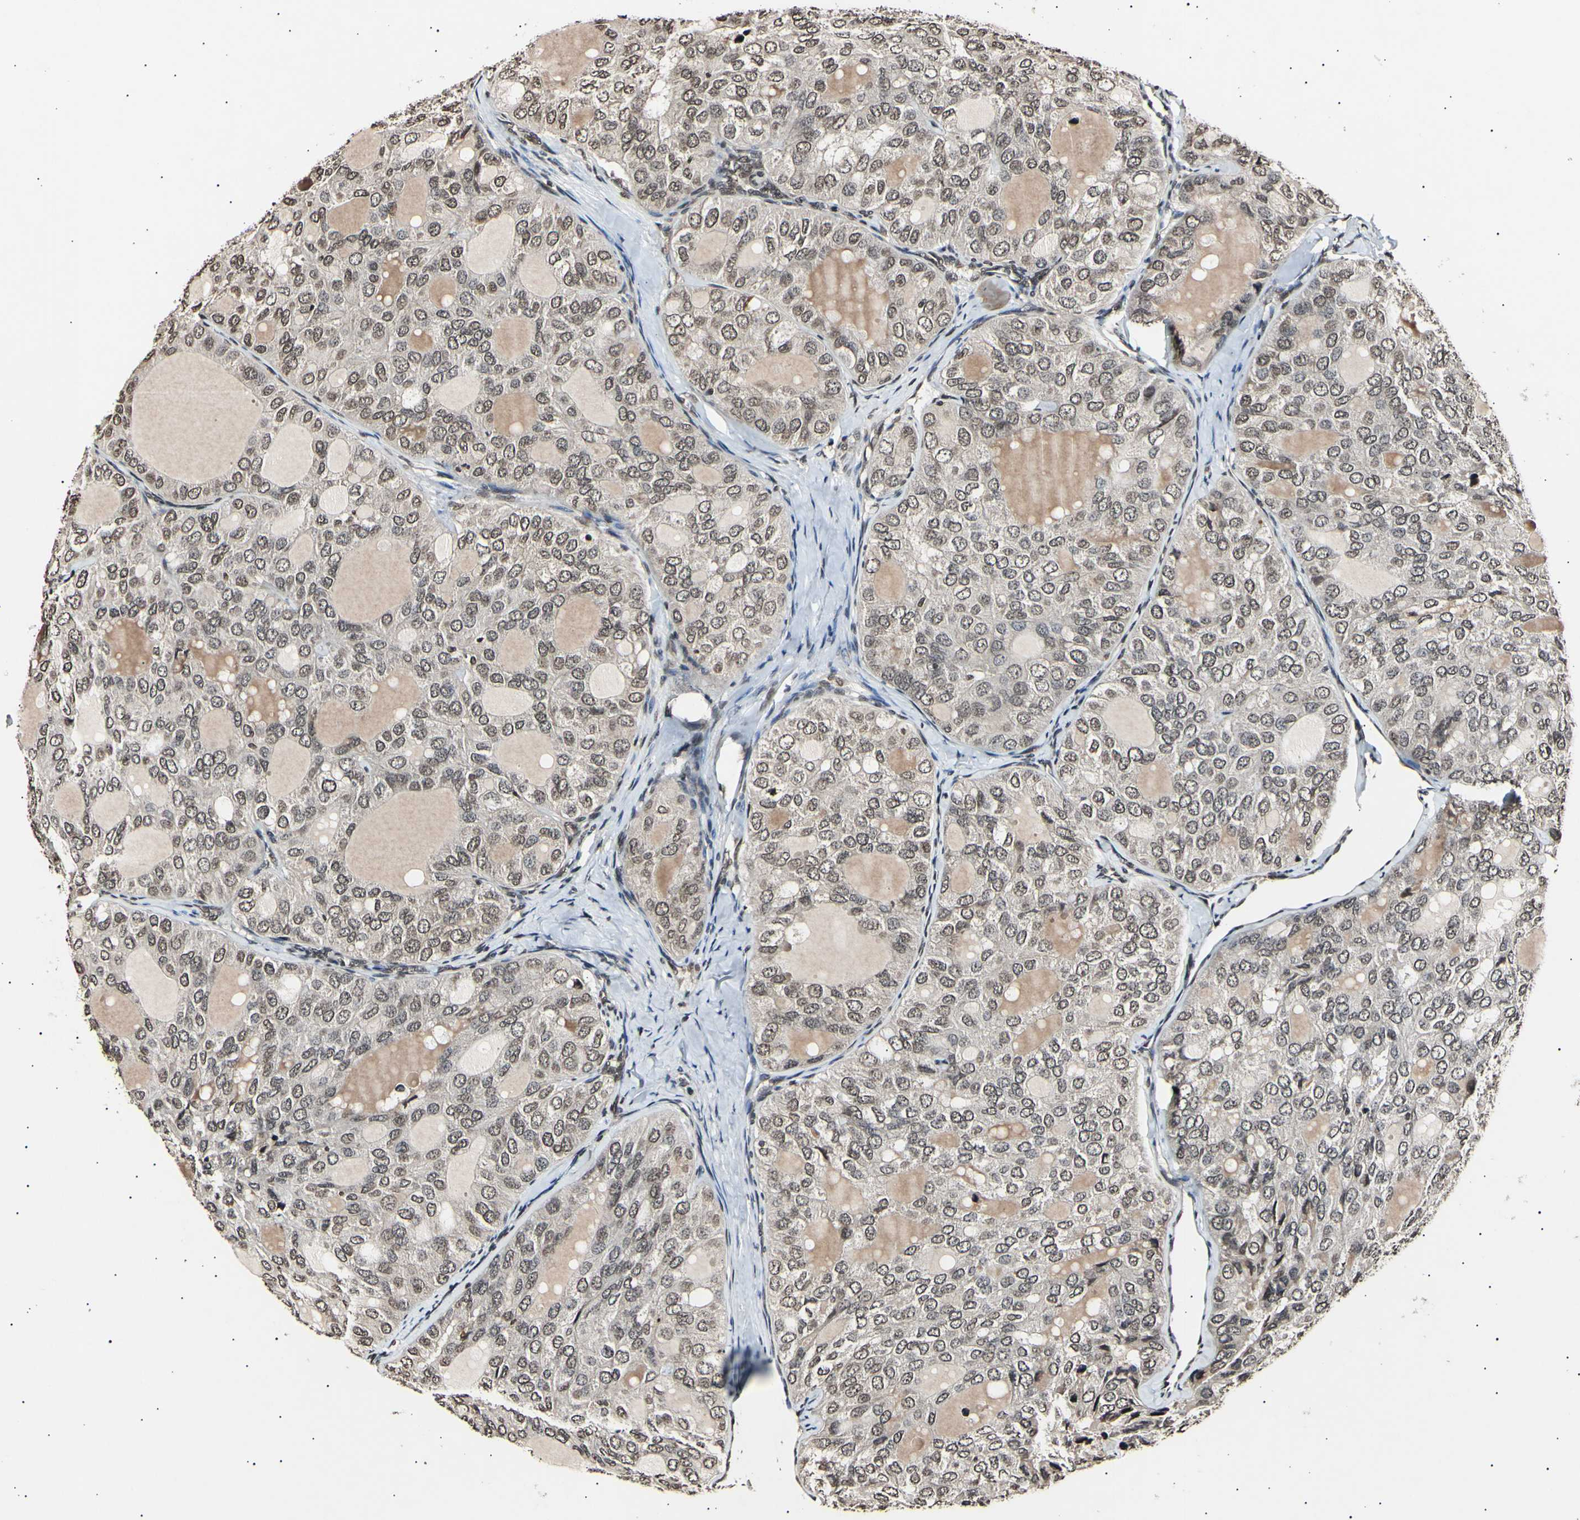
{"staining": {"intensity": "moderate", "quantity": ">75%", "location": "cytoplasmic/membranous,nuclear"}, "tissue": "thyroid cancer", "cell_type": "Tumor cells", "image_type": "cancer", "snomed": [{"axis": "morphology", "description": "Follicular adenoma carcinoma, NOS"}, {"axis": "topography", "description": "Thyroid gland"}], "caption": "Immunohistochemical staining of human thyroid follicular adenoma carcinoma exhibits medium levels of moderate cytoplasmic/membranous and nuclear protein positivity in approximately >75% of tumor cells.", "gene": "ANAPC7", "patient": {"sex": "male", "age": 75}}